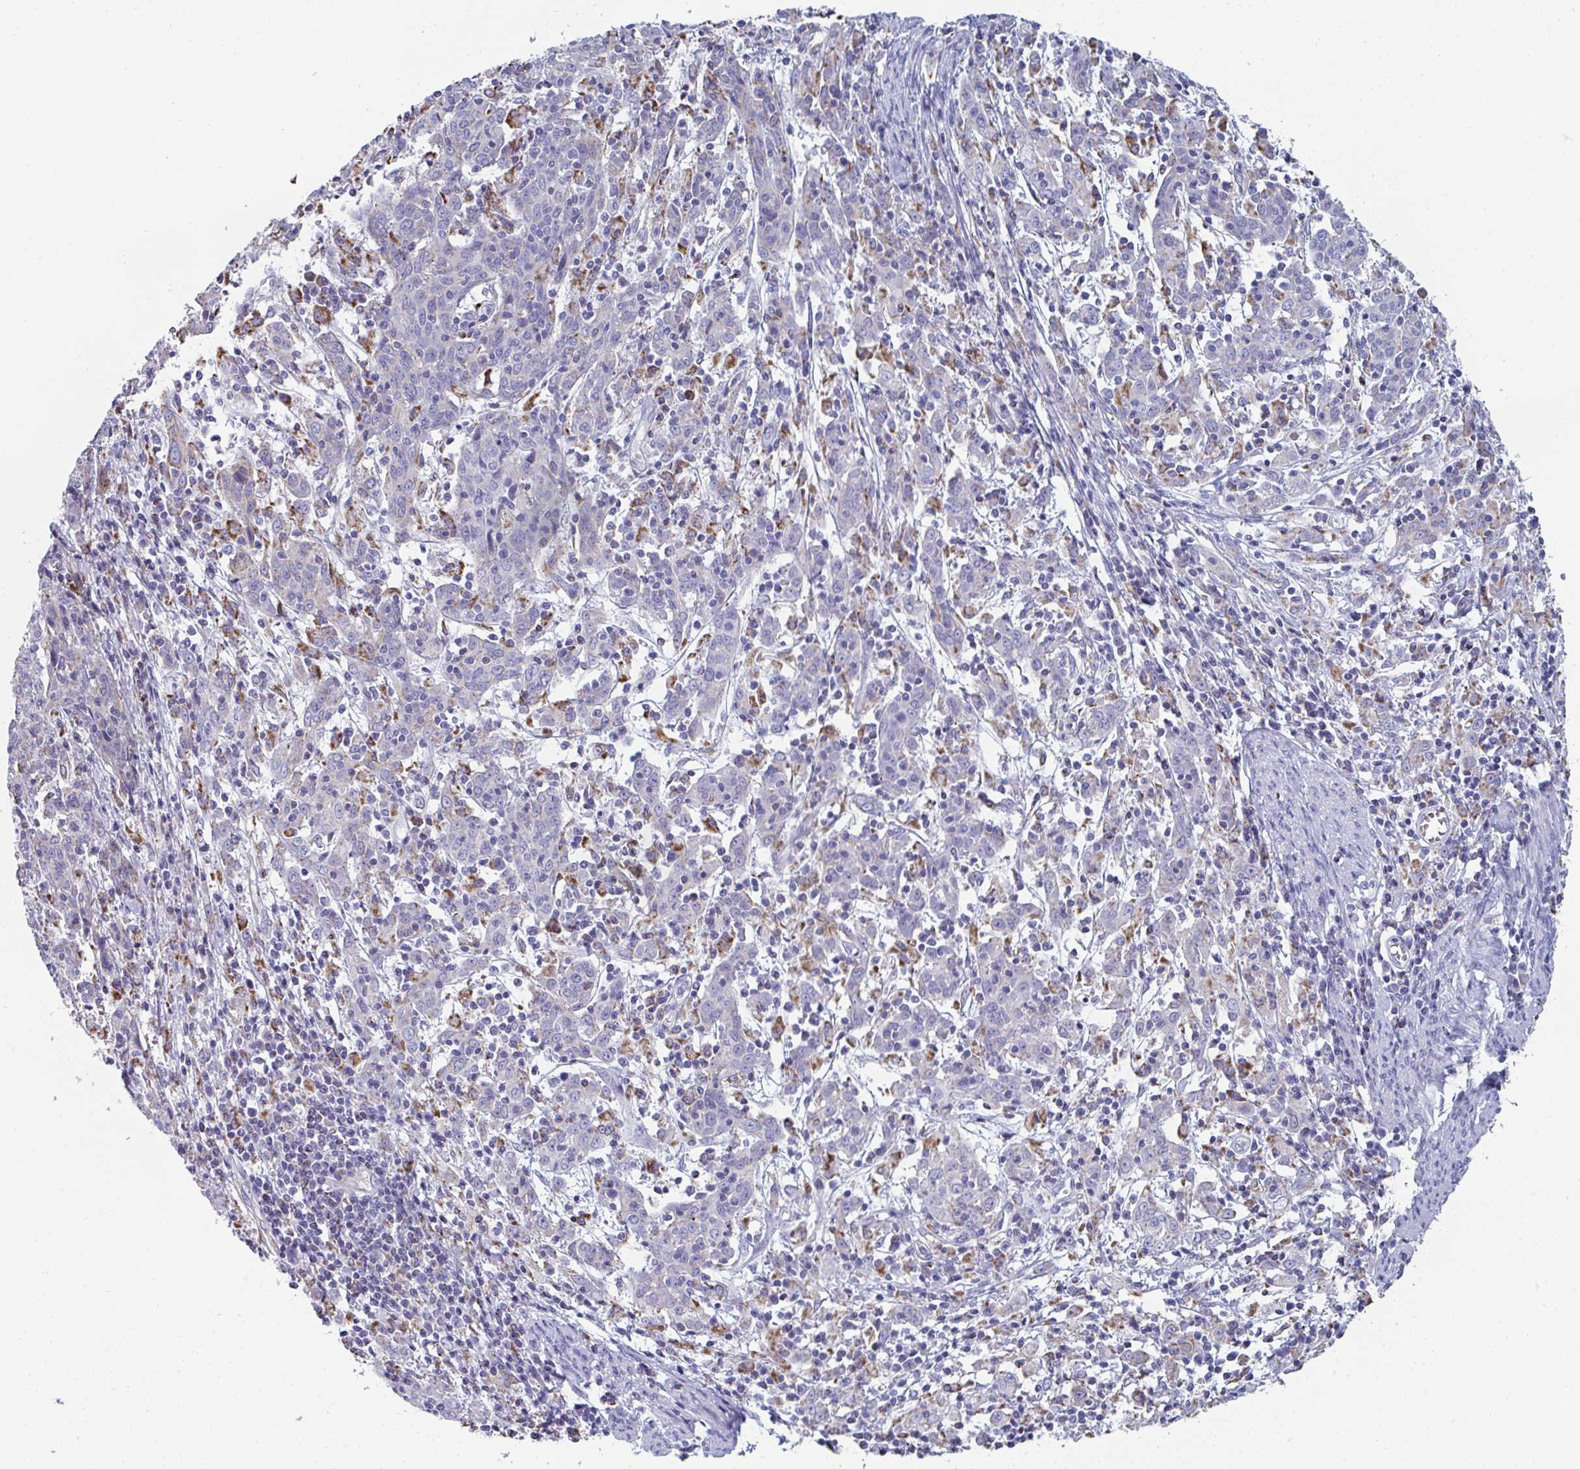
{"staining": {"intensity": "negative", "quantity": "none", "location": "none"}, "tissue": "cervical cancer", "cell_type": "Tumor cells", "image_type": "cancer", "snomed": [{"axis": "morphology", "description": "Squamous cell carcinoma, NOS"}, {"axis": "topography", "description": "Cervix"}], "caption": "Cervical cancer (squamous cell carcinoma) stained for a protein using immunohistochemistry (IHC) displays no positivity tumor cells.", "gene": "MGAM2", "patient": {"sex": "female", "age": 67}}